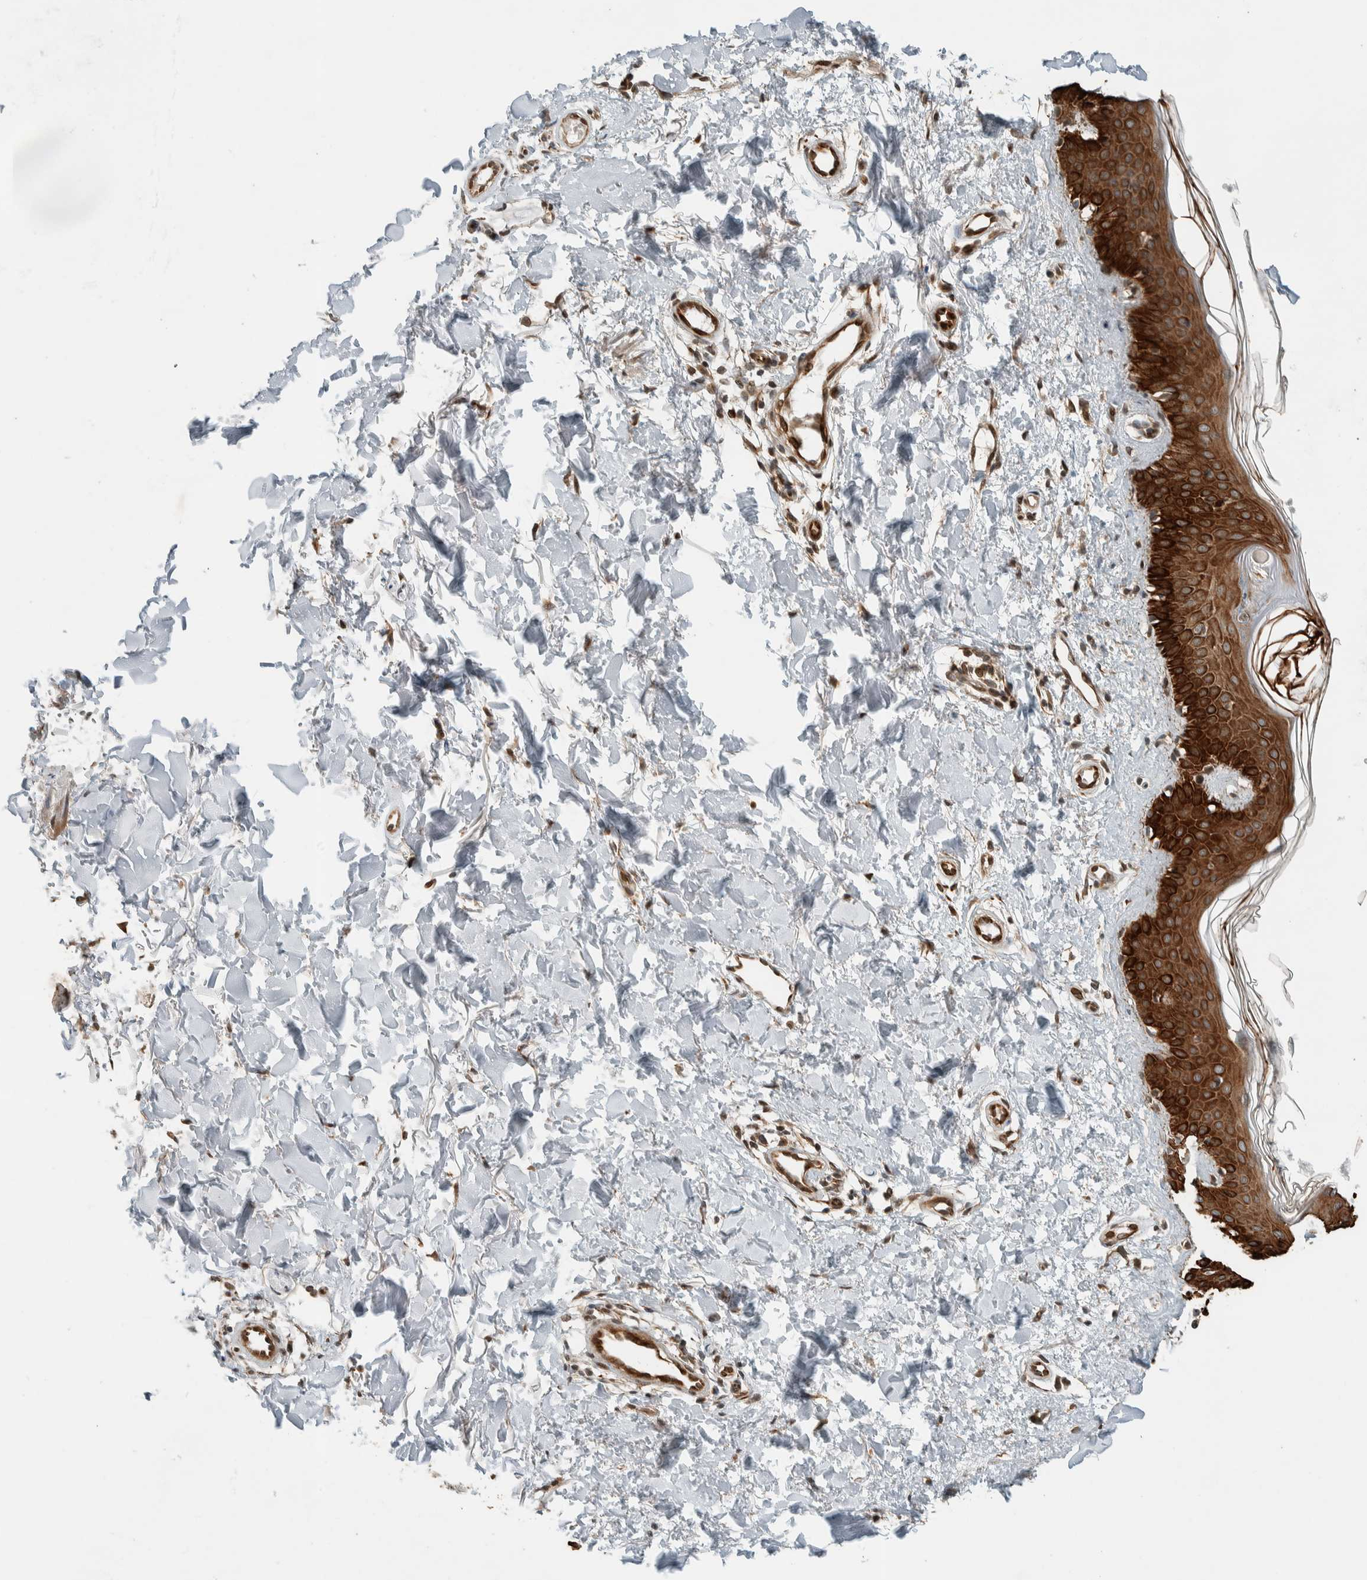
{"staining": {"intensity": "moderate", "quantity": ">75%", "location": "cytoplasmic/membranous"}, "tissue": "skin", "cell_type": "Fibroblasts", "image_type": "normal", "snomed": [{"axis": "morphology", "description": "Normal tissue, NOS"}, {"axis": "topography", "description": "Skin"}], "caption": "This histopathology image exhibits IHC staining of unremarkable skin, with medium moderate cytoplasmic/membranous expression in about >75% of fibroblasts.", "gene": "STXBP4", "patient": {"sex": "male", "age": 67}}